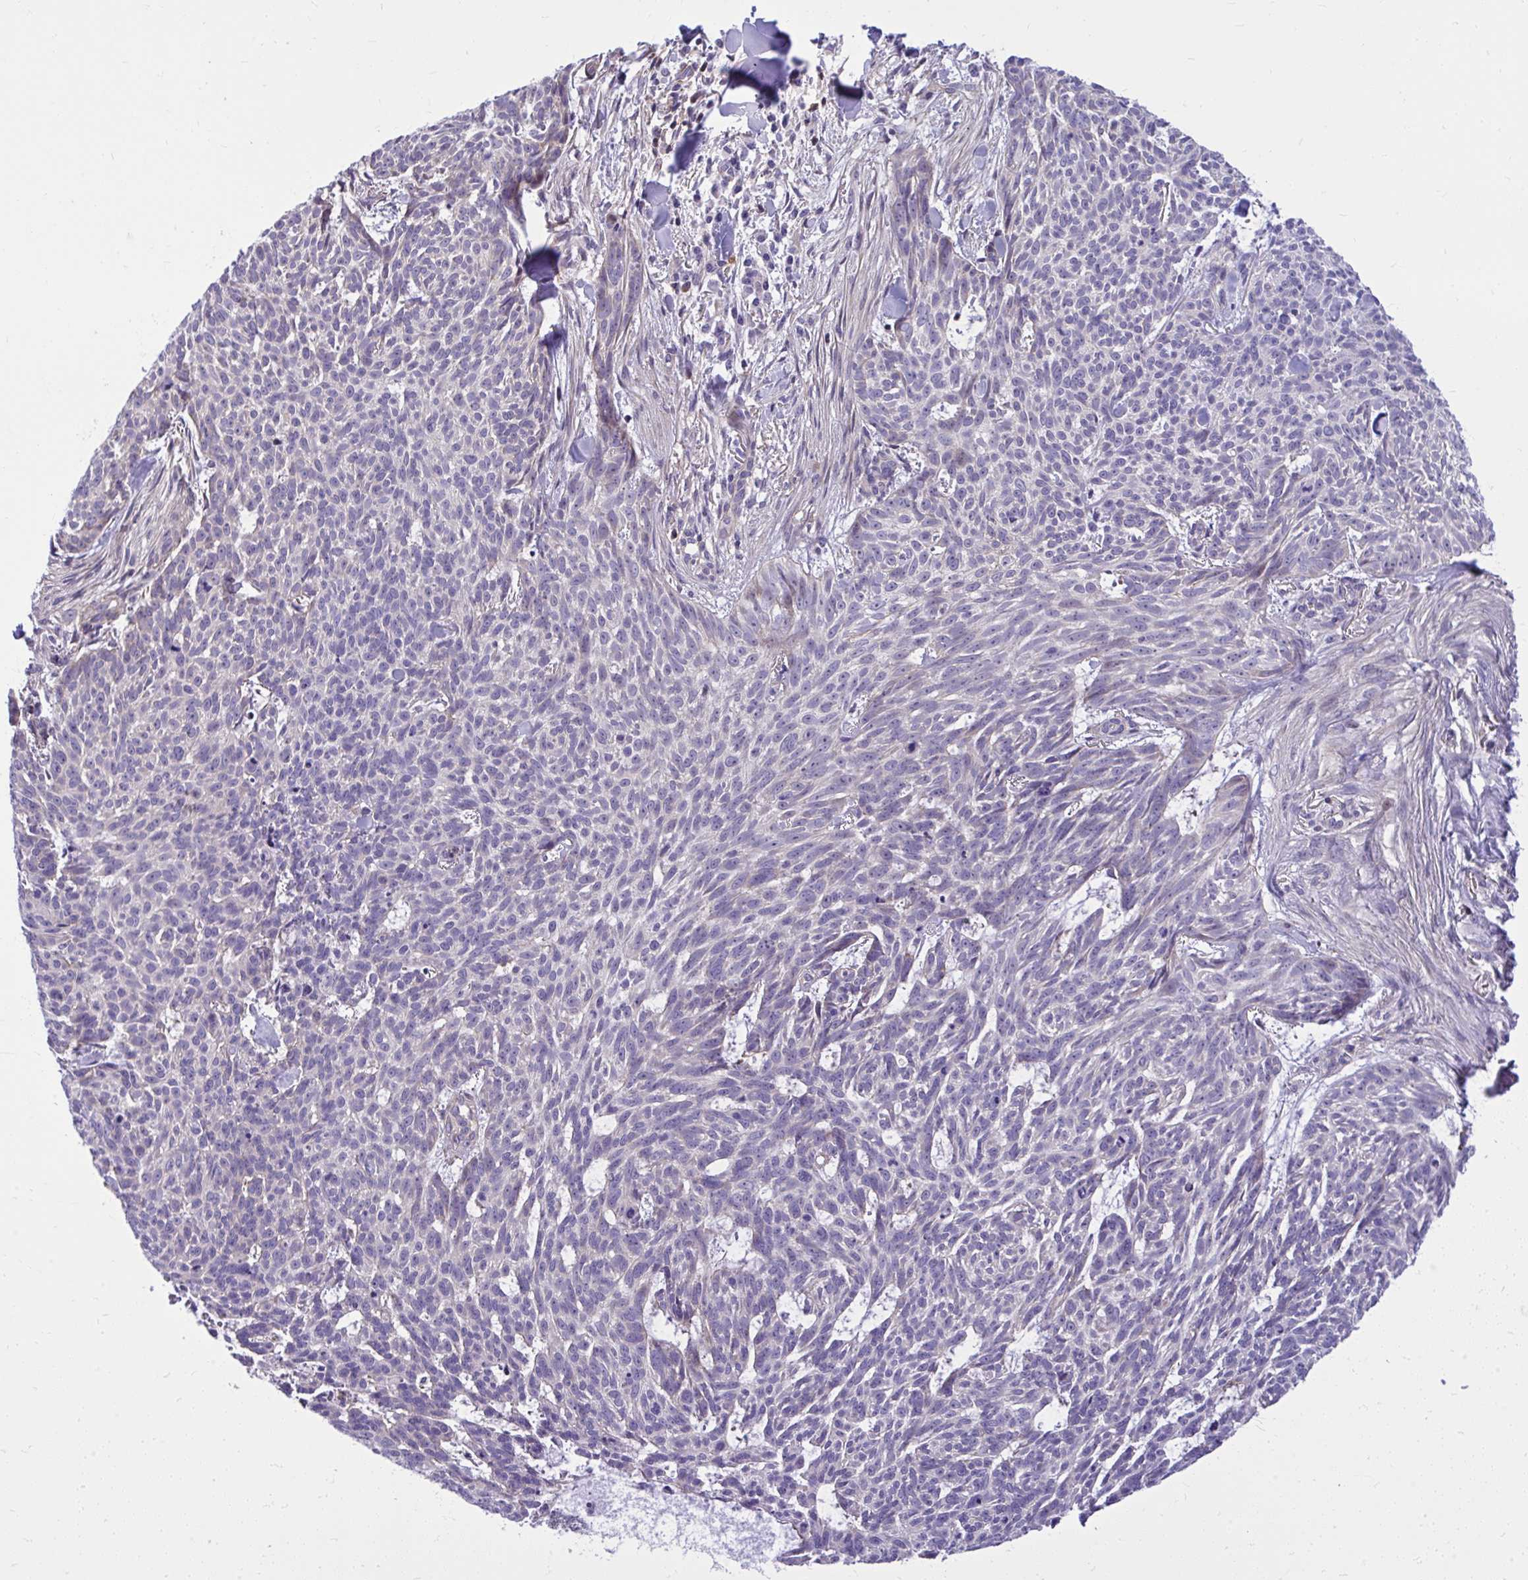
{"staining": {"intensity": "negative", "quantity": "none", "location": "none"}, "tissue": "skin cancer", "cell_type": "Tumor cells", "image_type": "cancer", "snomed": [{"axis": "morphology", "description": "Basal cell carcinoma"}, {"axis": "topography", "description": "Skin"}], "caption": "High power microscopy image of an immunohistochemistry (IHC) micrograph of skin cancer, revealing no significant staining in tumor cells.", "gene": "GRK4", "patient": {"sex": "female", "age": 93}}